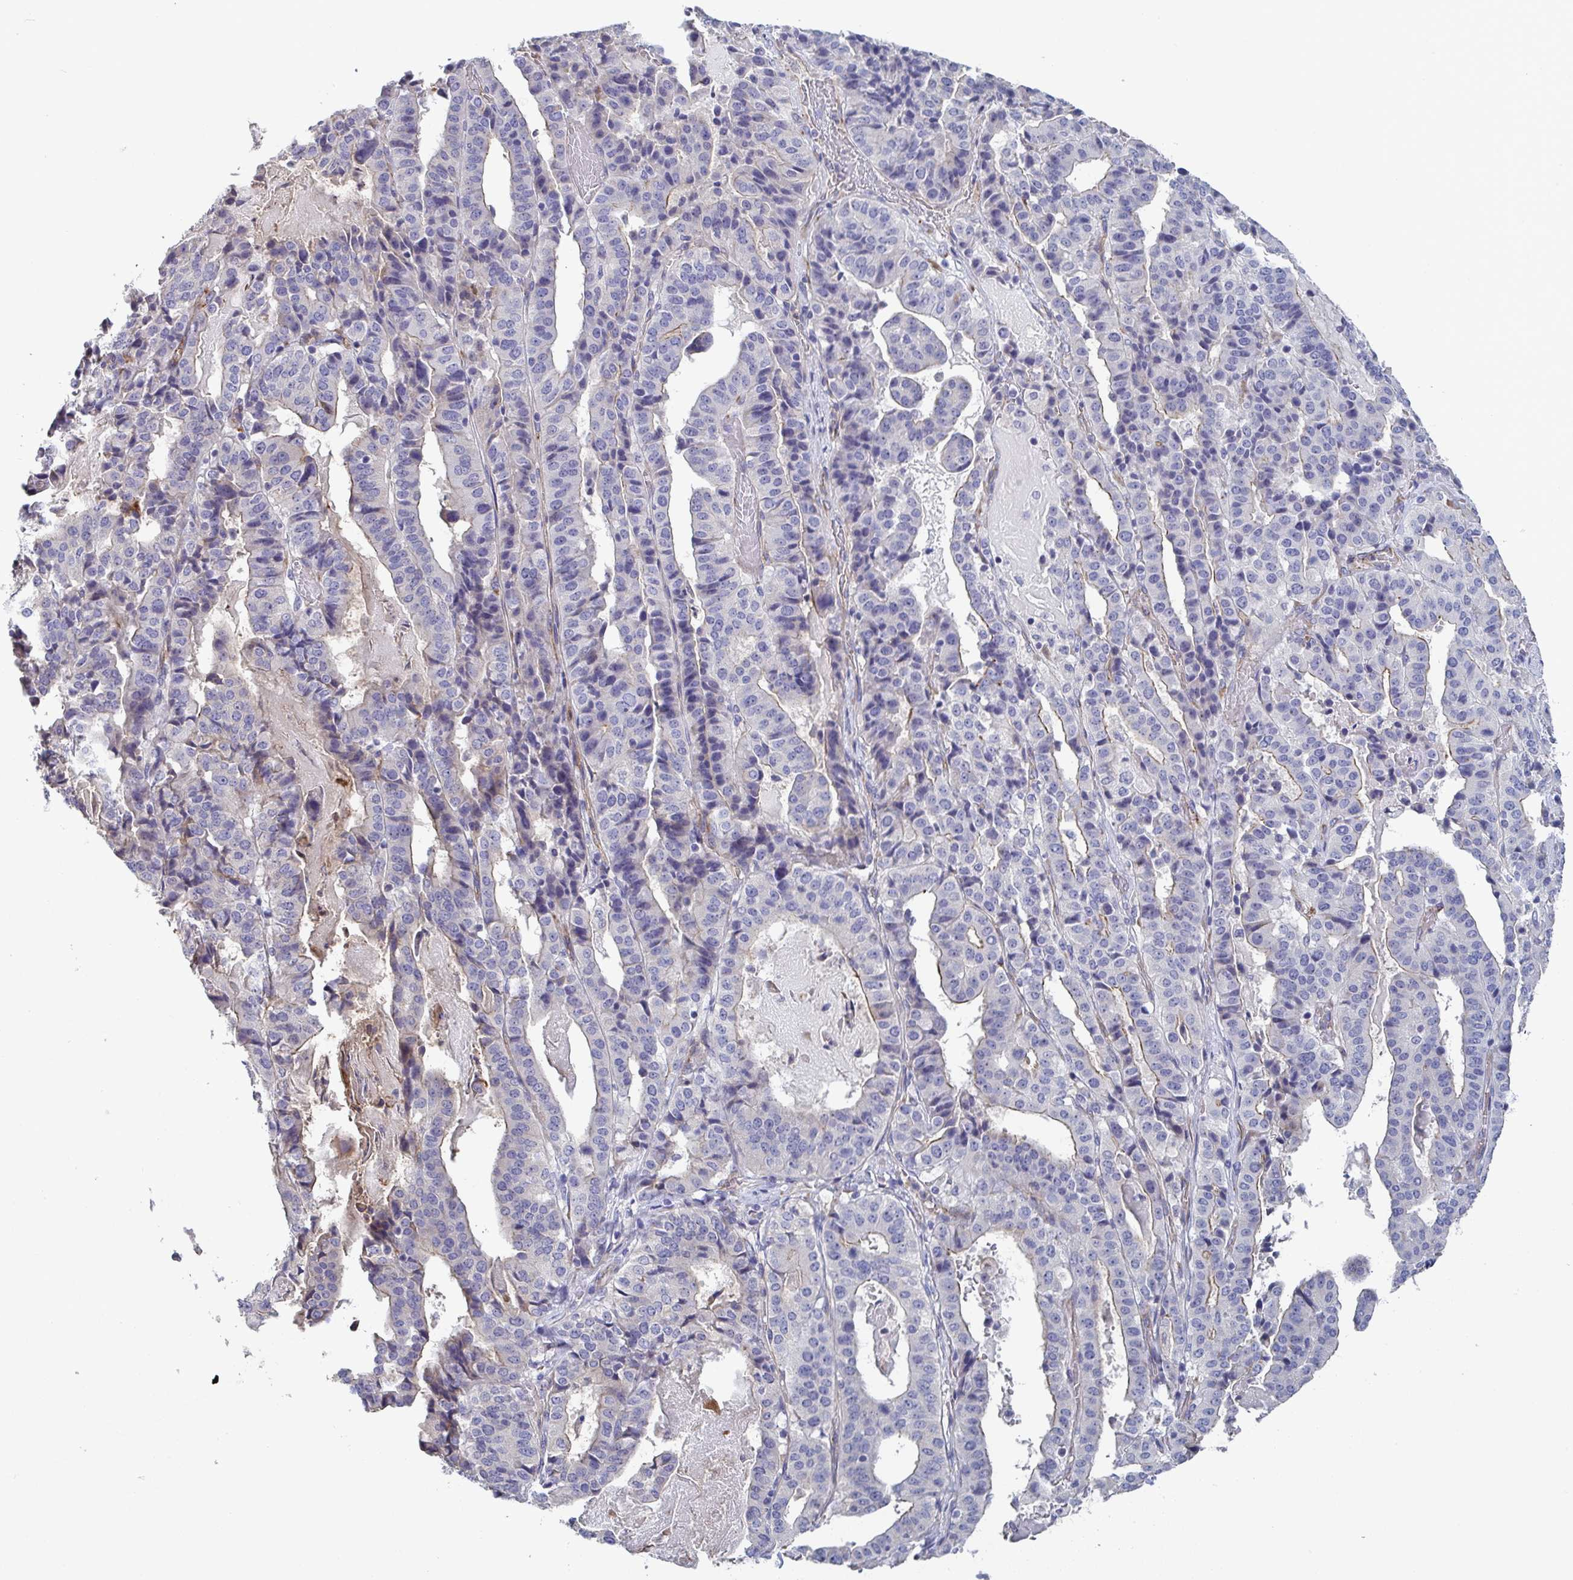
{"staining": {"intensity": "weak", "quantity": "25%-75%", "location": "cytoplasmic/membranous"}, "tissue": "stomach cancer", "cell_type": "Tumor cells", "image_type": "cancer", "snomed": [{"axis": "morphology", "description": "Adenocarcinoma, NOS"}, {"axis": "topography", "description": "Stomach"}], "caption": "DAB immunohistochemical staining of human stomach cancer (adenocarcinoma) shows weak cytoplasmic/membranous protein positivity in approximately 25%-75% of tumor cells. (brown staining indicates protein expression, while blue staining denotes nuclei).", "gene": "ST14", "patient": {"sex": "male", "age": 48}}